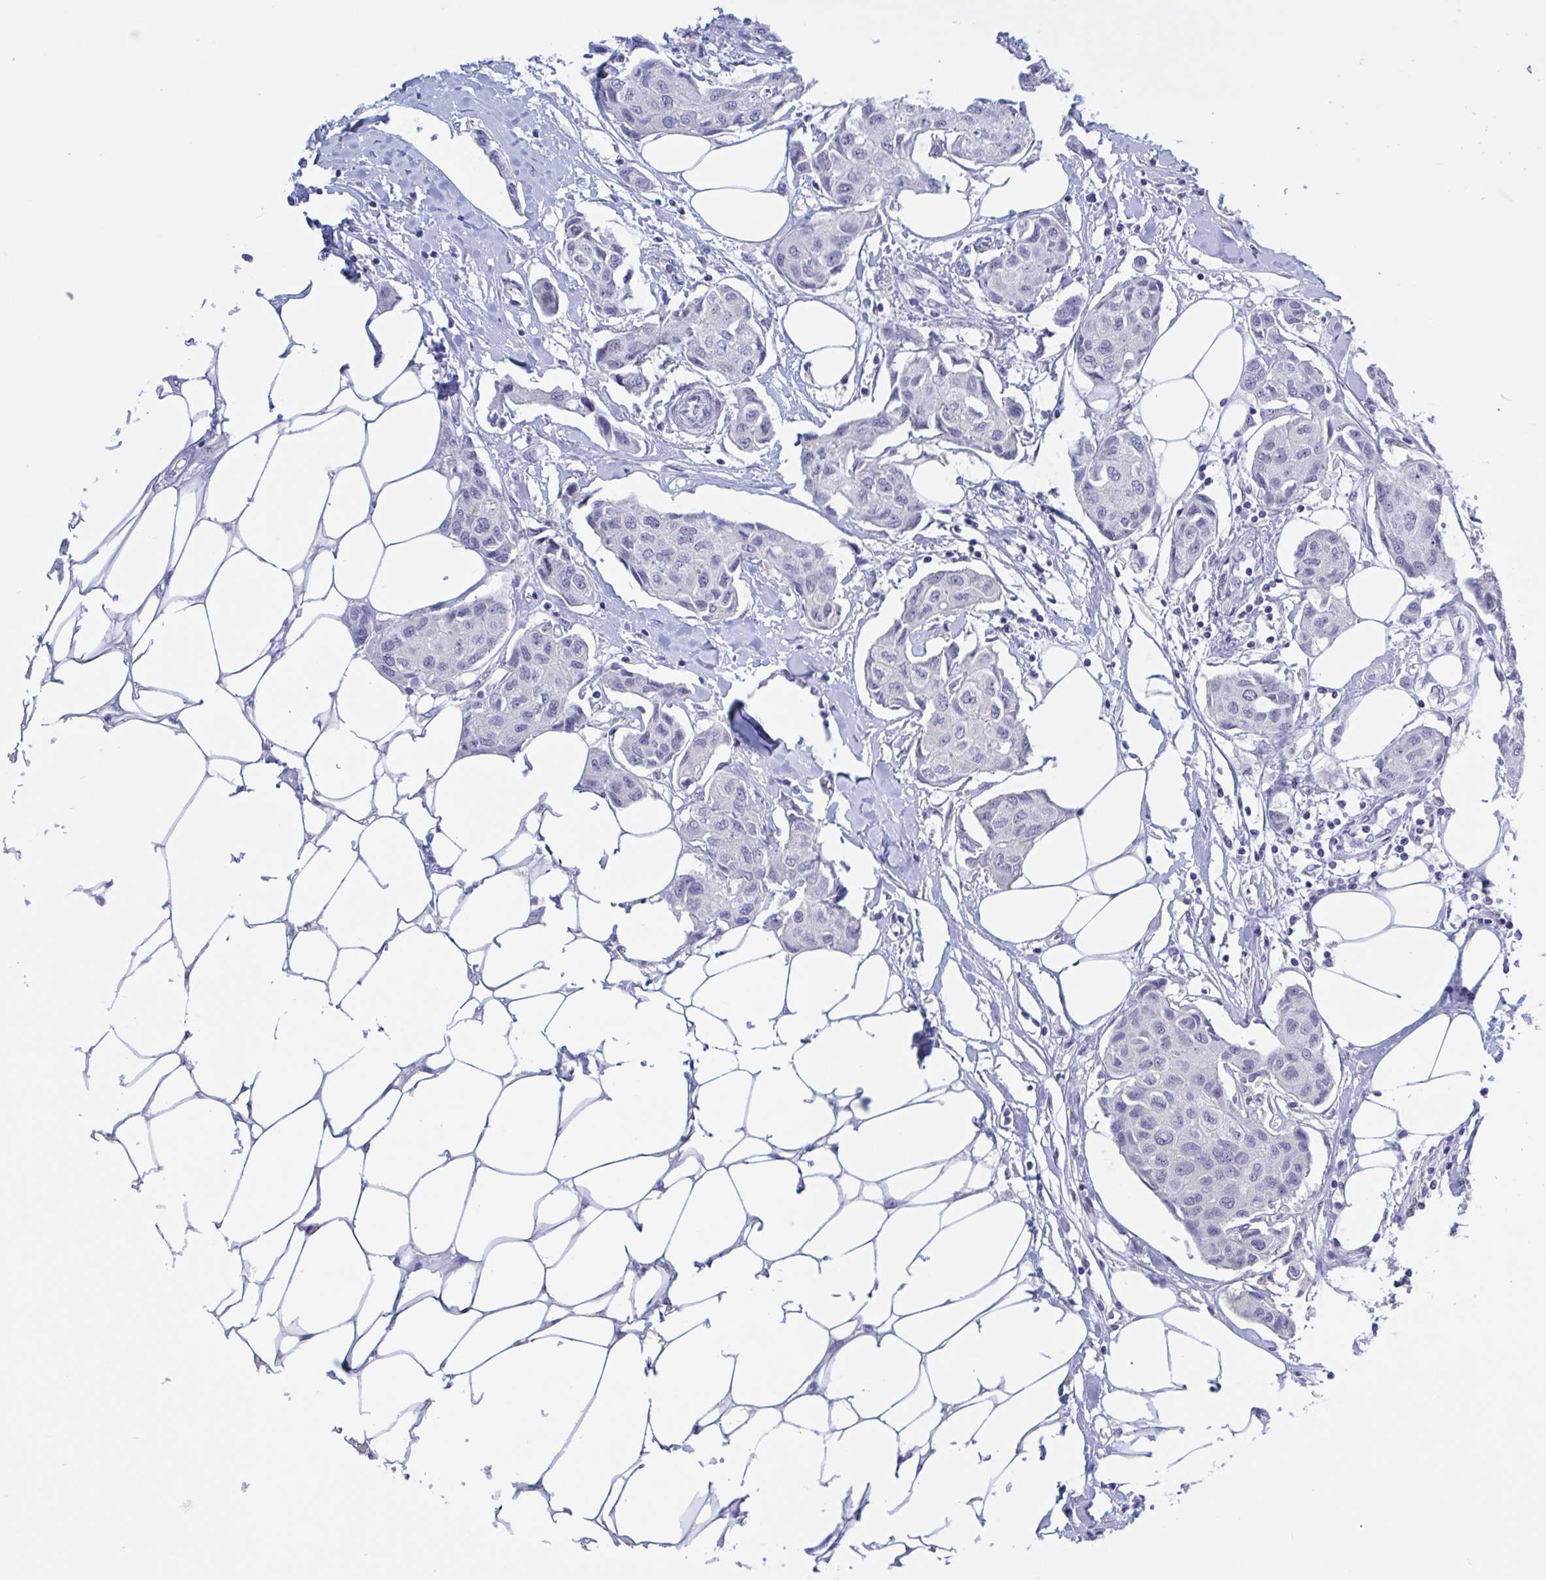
{"staining": {"intensity": "negative", "quantity": "none", "location": "none"}, "tissue": "breast cancer", "cell_type": "Tumor cells", "image_type": "cancer", "snomed": [{"axis": "morphology", "description": "Duct carcinoma"}, {"axis": "topography", "description": "Breast"}, {"axis": "topography", "description": "Lymph node"}], "caption": "Immunohistochemistry micrograph of breast cancer stained for a protein (brown), which exhibits no expression in tumor cells. Brightfield microscopy of IHC stained with DAB (3,3'-diaminobenzidine) (brown) and hematoxylin (blue), captured at high magnification.", "gene": "SERPINB13", "patient": {"sex": "female", "age": 80}}